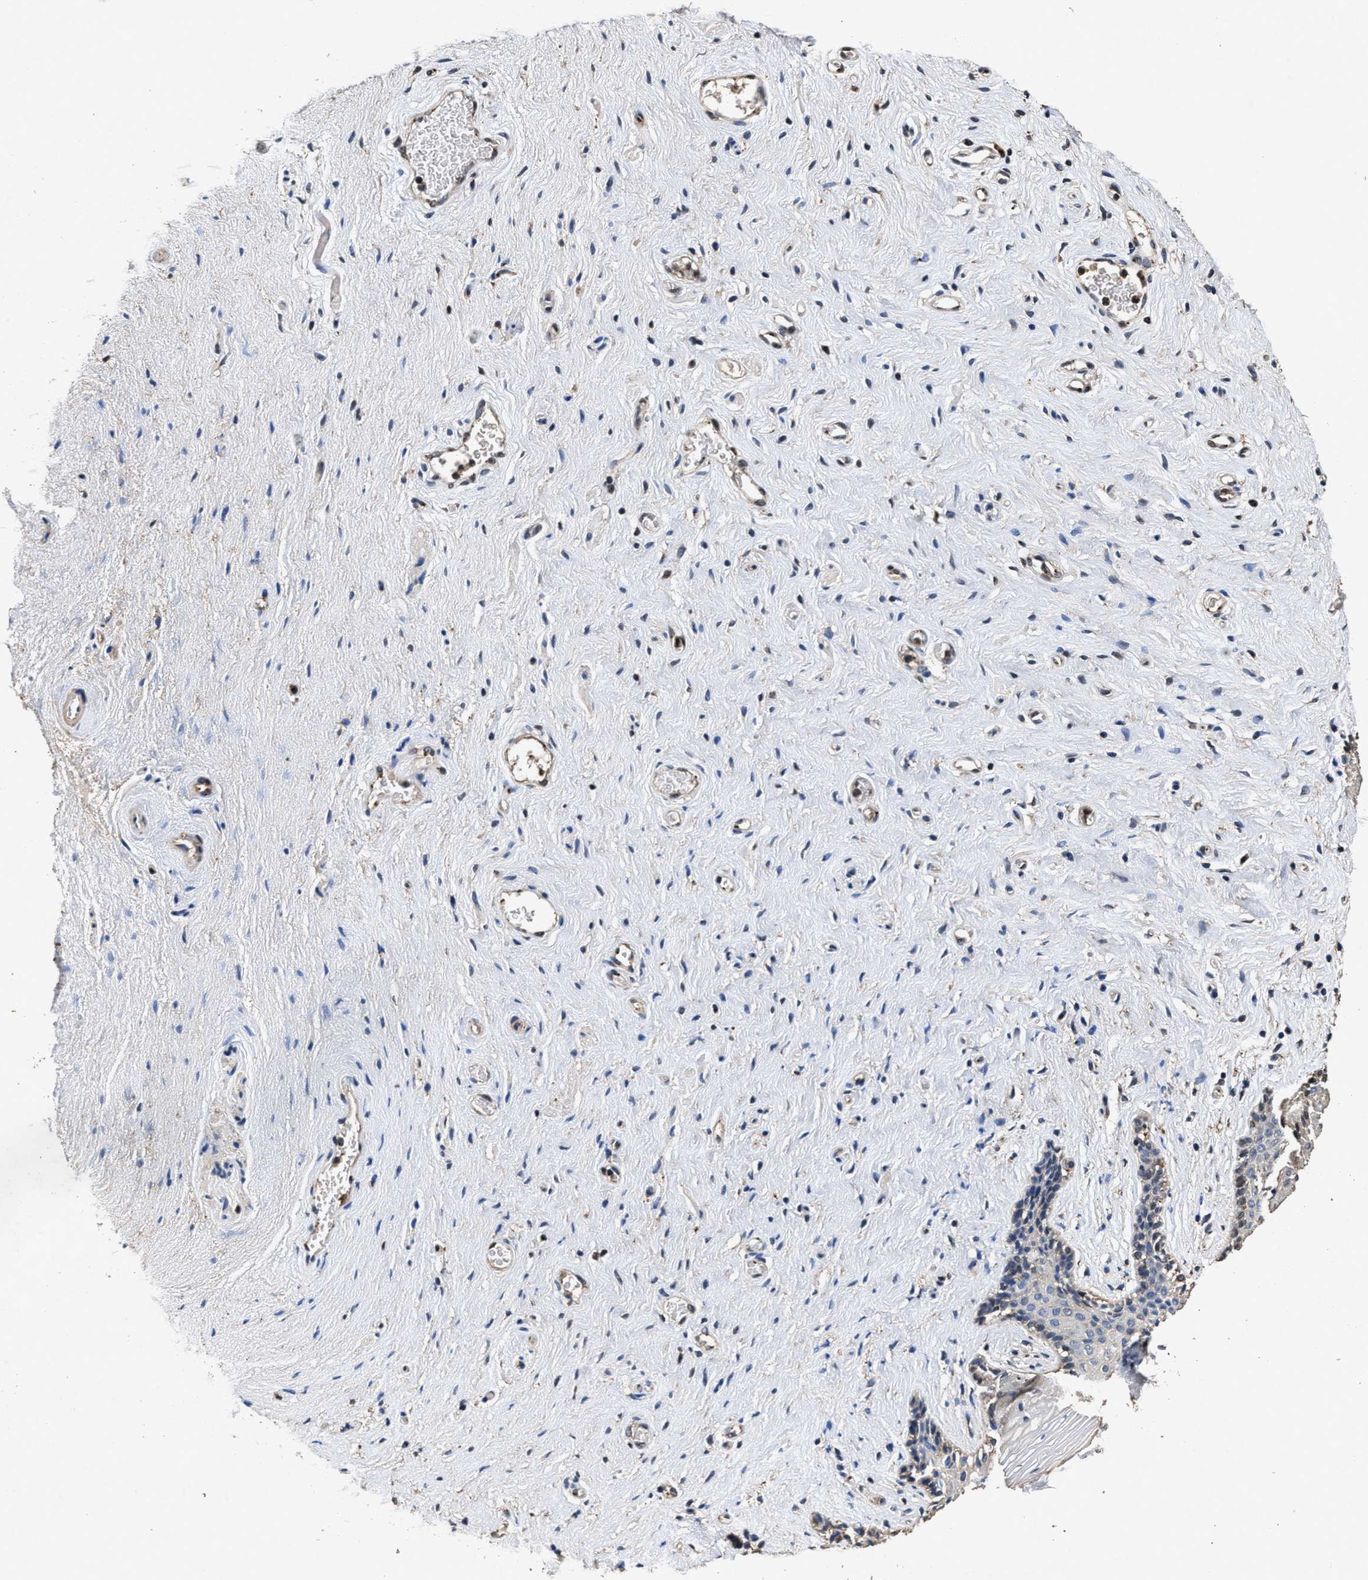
{"staining": {"intensity": "negative", "quantity": "none", "location": "none"}, "tissue": "vagina", "cell_type": "Squamous epithelial cells", "image_type": "normal", "snomed": [{"axis": "morphology", "description": "Normal tissue, NOS"}, {"axis": "topography", "description": "Vagina"}], "caption": "Squamous epithelial cells show no significant protein staining in normal vagina.", "gene": "TPST2", "patient": {"sex": "female", "age": 44}}